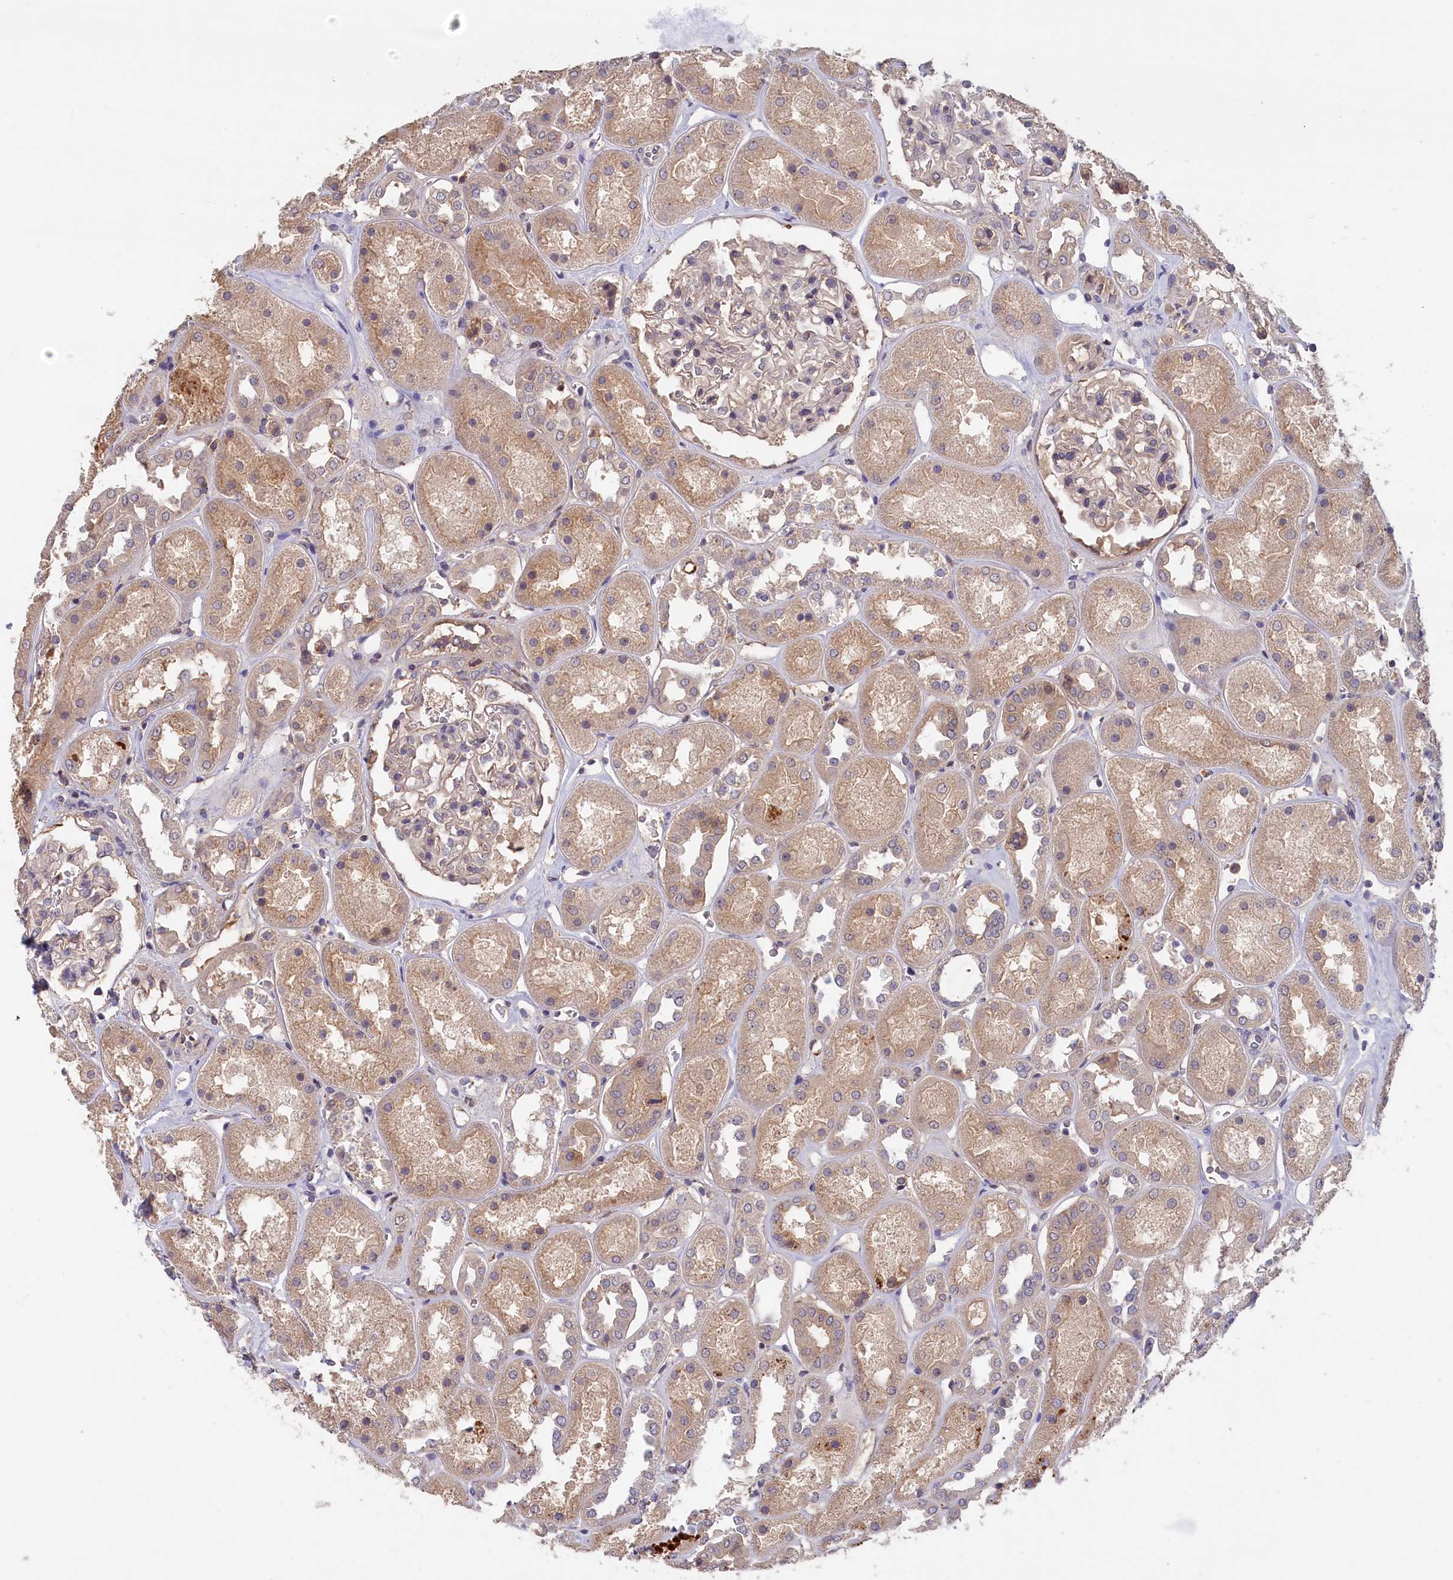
{"staining": {"intensity": "negative", "quantity": "none", "location": "none"}, "tissue": "kidney", "cell_type": "Cells in glomeruli", "image_type": "normal", "snomed": [{"axis": "morphology", "description": "Normal tissue, NOS"}, {"axis": "topography", "description": "Kidney"}], "caption": "Immunohistochemistry image of normal human kidney stained for a protein (brown), which exhibits no expression in cells in glomeruli. Nuclei are stained in blue.", "gene": "CELF5", "patient": {"sex": "male", "age": 70}}